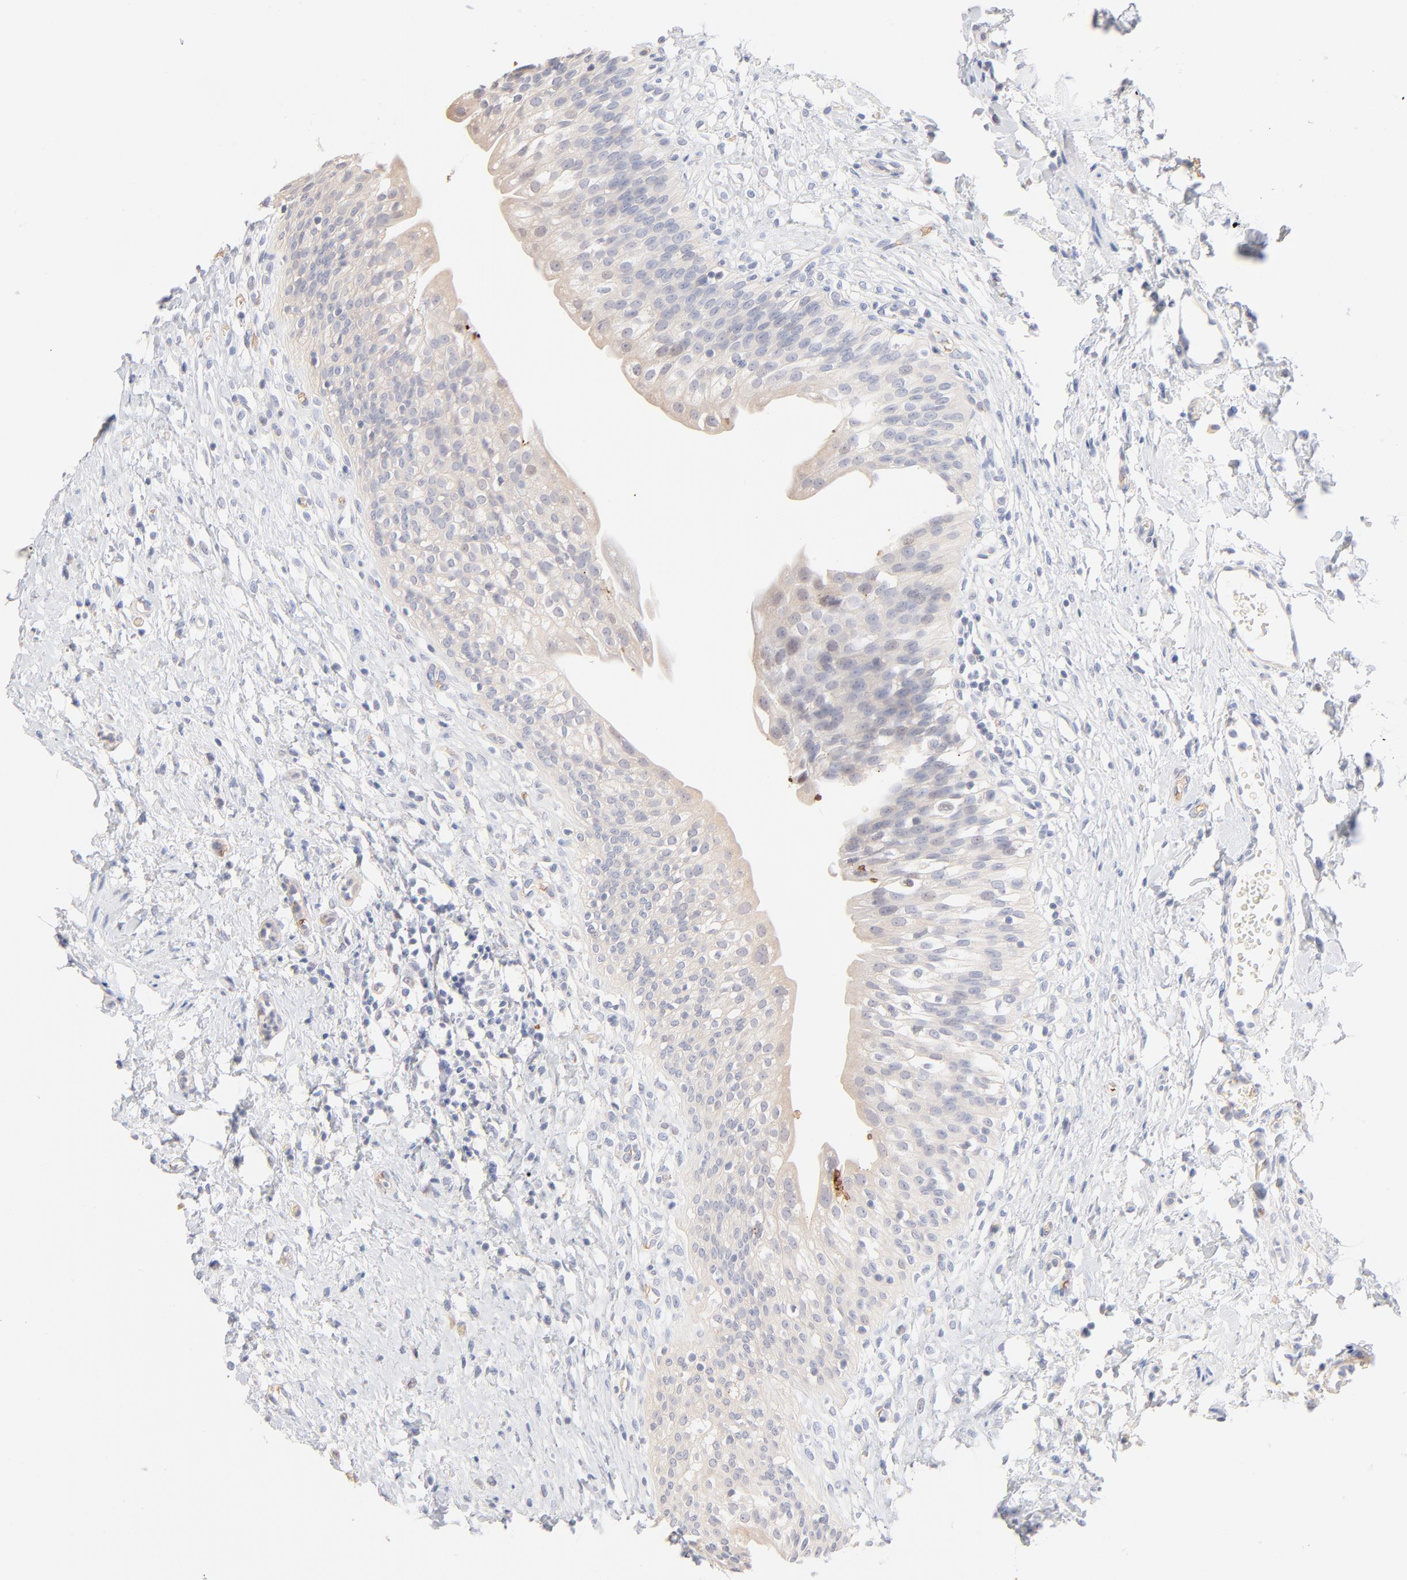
{"staining": {"intensity": "negative", "quantity": "none", "location": "none"}, "tissue": "urinary bladder", "cell_type": "Urothelial cells", "image_type": "normal", "snomed": [{"axis": "morphology", "description": "Normal tissue, NOS"}, {"axis": "topography", "description": "Urinary bladder"}], "caption": "Immunohistochemistry photomicrograph of unremarkable human urinary bladder stained for a protein (brown), which exhibits no staining in urothelial cells. Brightfield microscopy of immunohistochemistry (IHC) stained with DAB (3,3'-diaminobenzidine) (brown) and hematoxylin (blue), captured at high magnification.", "gene": "SPTB", "patient": {"sex": "female", "age": 80}}